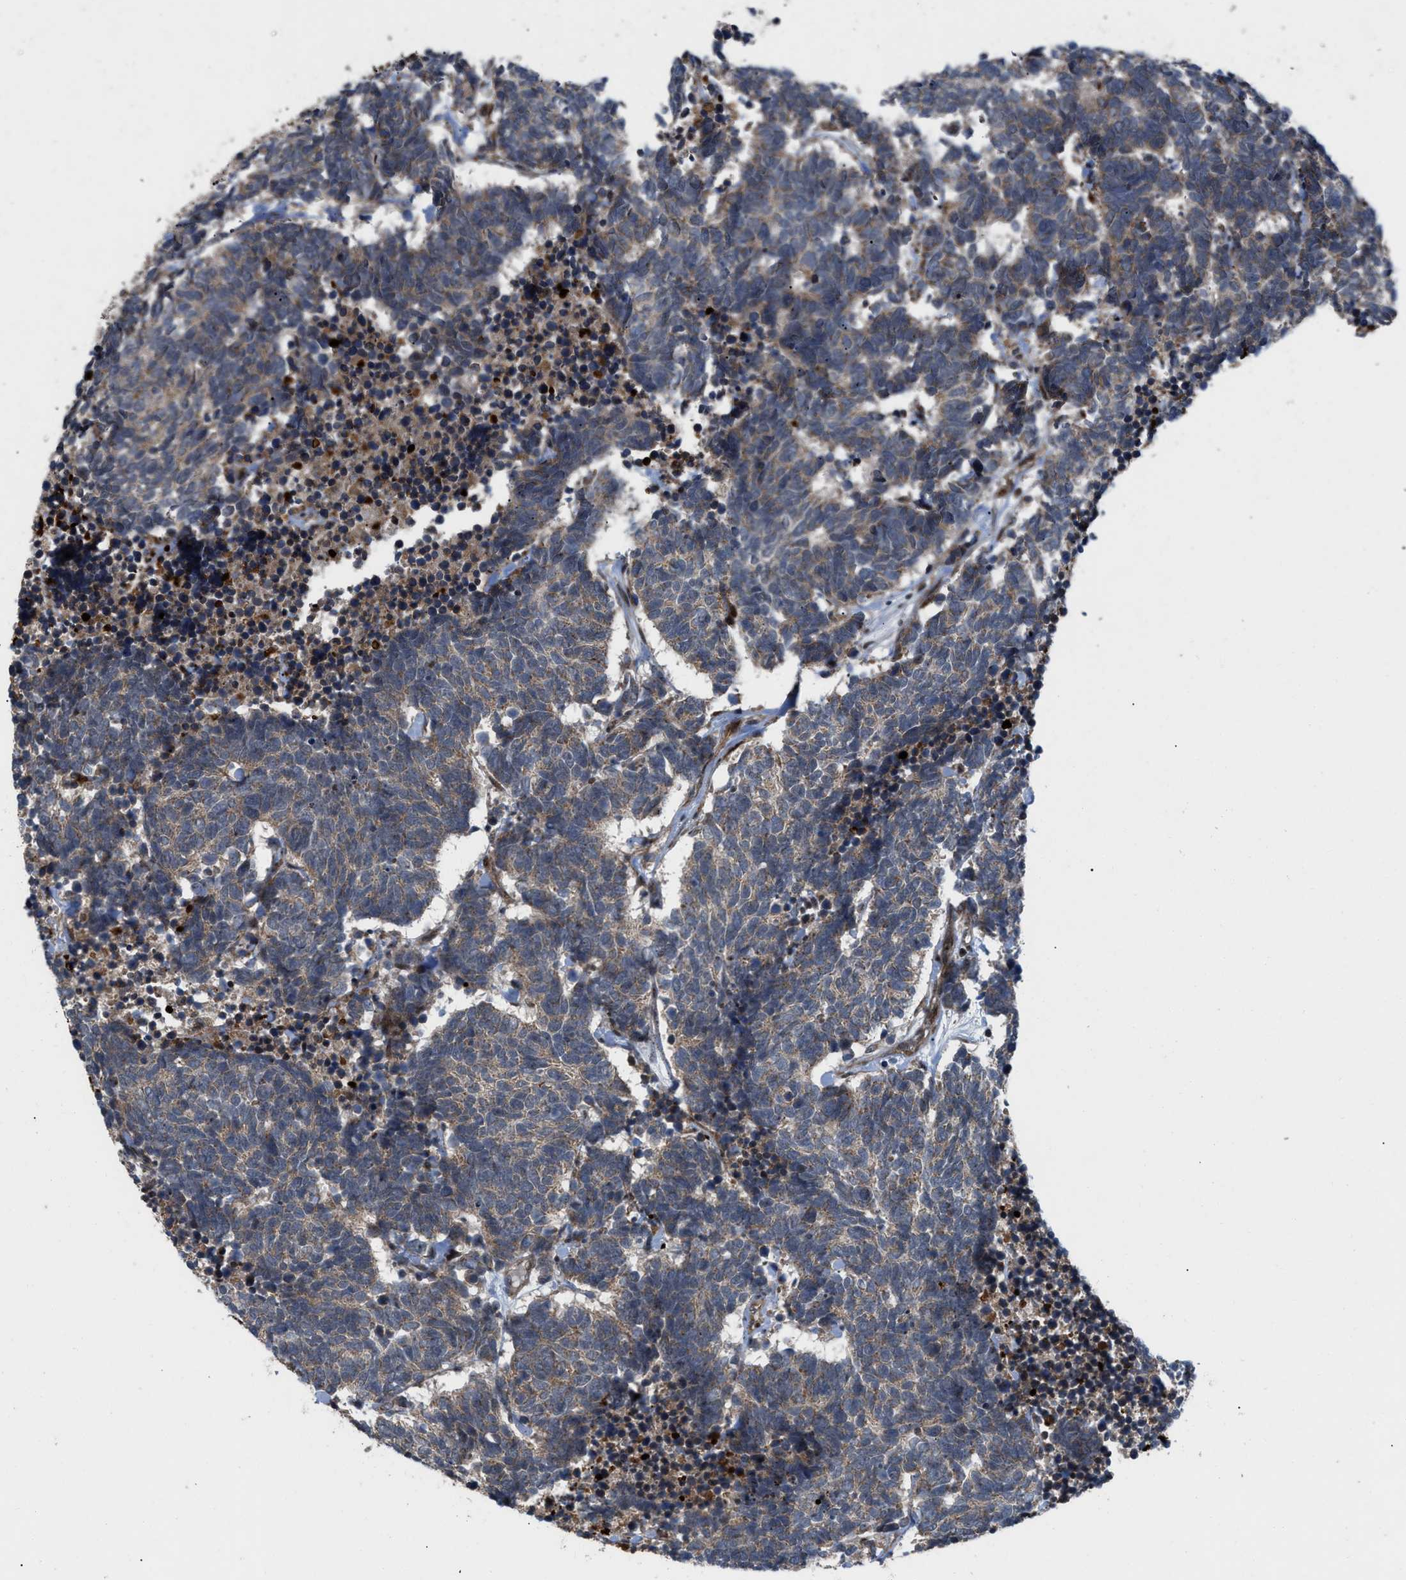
{"staining": {"intensity": "weak", "quantity": ">75%", "location": "cytoplasmic/membranous"}, "tissue": "carcinoid", "cell_type": "Tumor cells", "image_type": "cancer", "snomed": [{"axis": "morphology", "description": "Carcinoma, NOS"}, {"axis": "morphology", "description": "Carcinoid, malignant, NOS"}, {"axis": "topography", "description": "Urinary bladder"}], "caption": "A histopathology image of carcinoid stained for a protein exhibits weak cytoplasmic/membranous brown staining in tumor cells.", "gene": "AP3M2", "patient": {"sex": "male", "age": 57}}